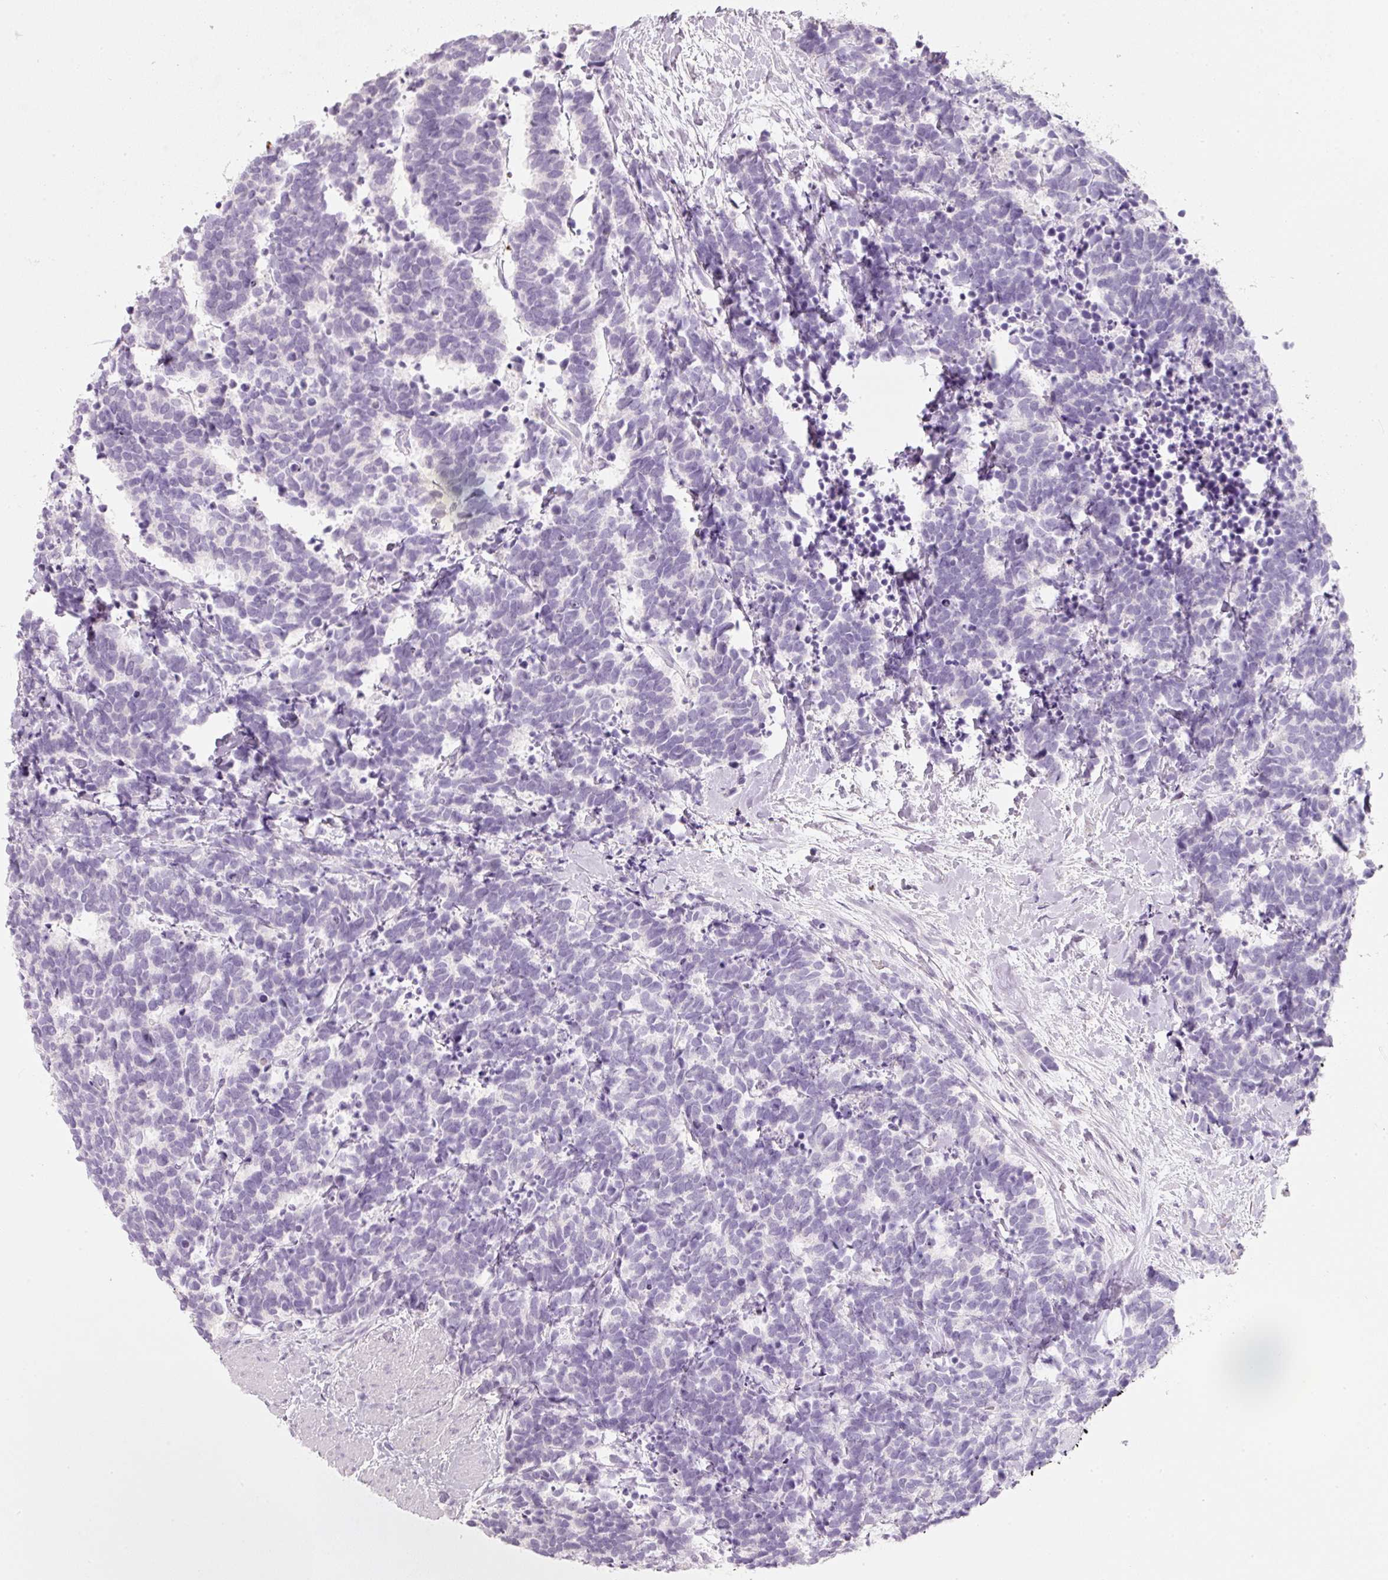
{"staining": {"intensity": "negative", "quantity": "none", "location": "none"}, "tissue": "carcinoid", "cell_type": "Tumor cells", "image_type": "cancer", "snomed": [{"axis": "morphology", "description": "Carcinoma, NOS"}, {"axis": "morphology", "description": "Carcinoid, malignant, NOS"}, {"axis": "topography", "description": "Prostate"}], "caption": "This is an immunohistochemistry (IHC) micrograph of human malignant carcinoid. There is no positivity in tumor cells.", "gene": "ENSG00000206549", "patient": {"sex": "male", "age": 57}}